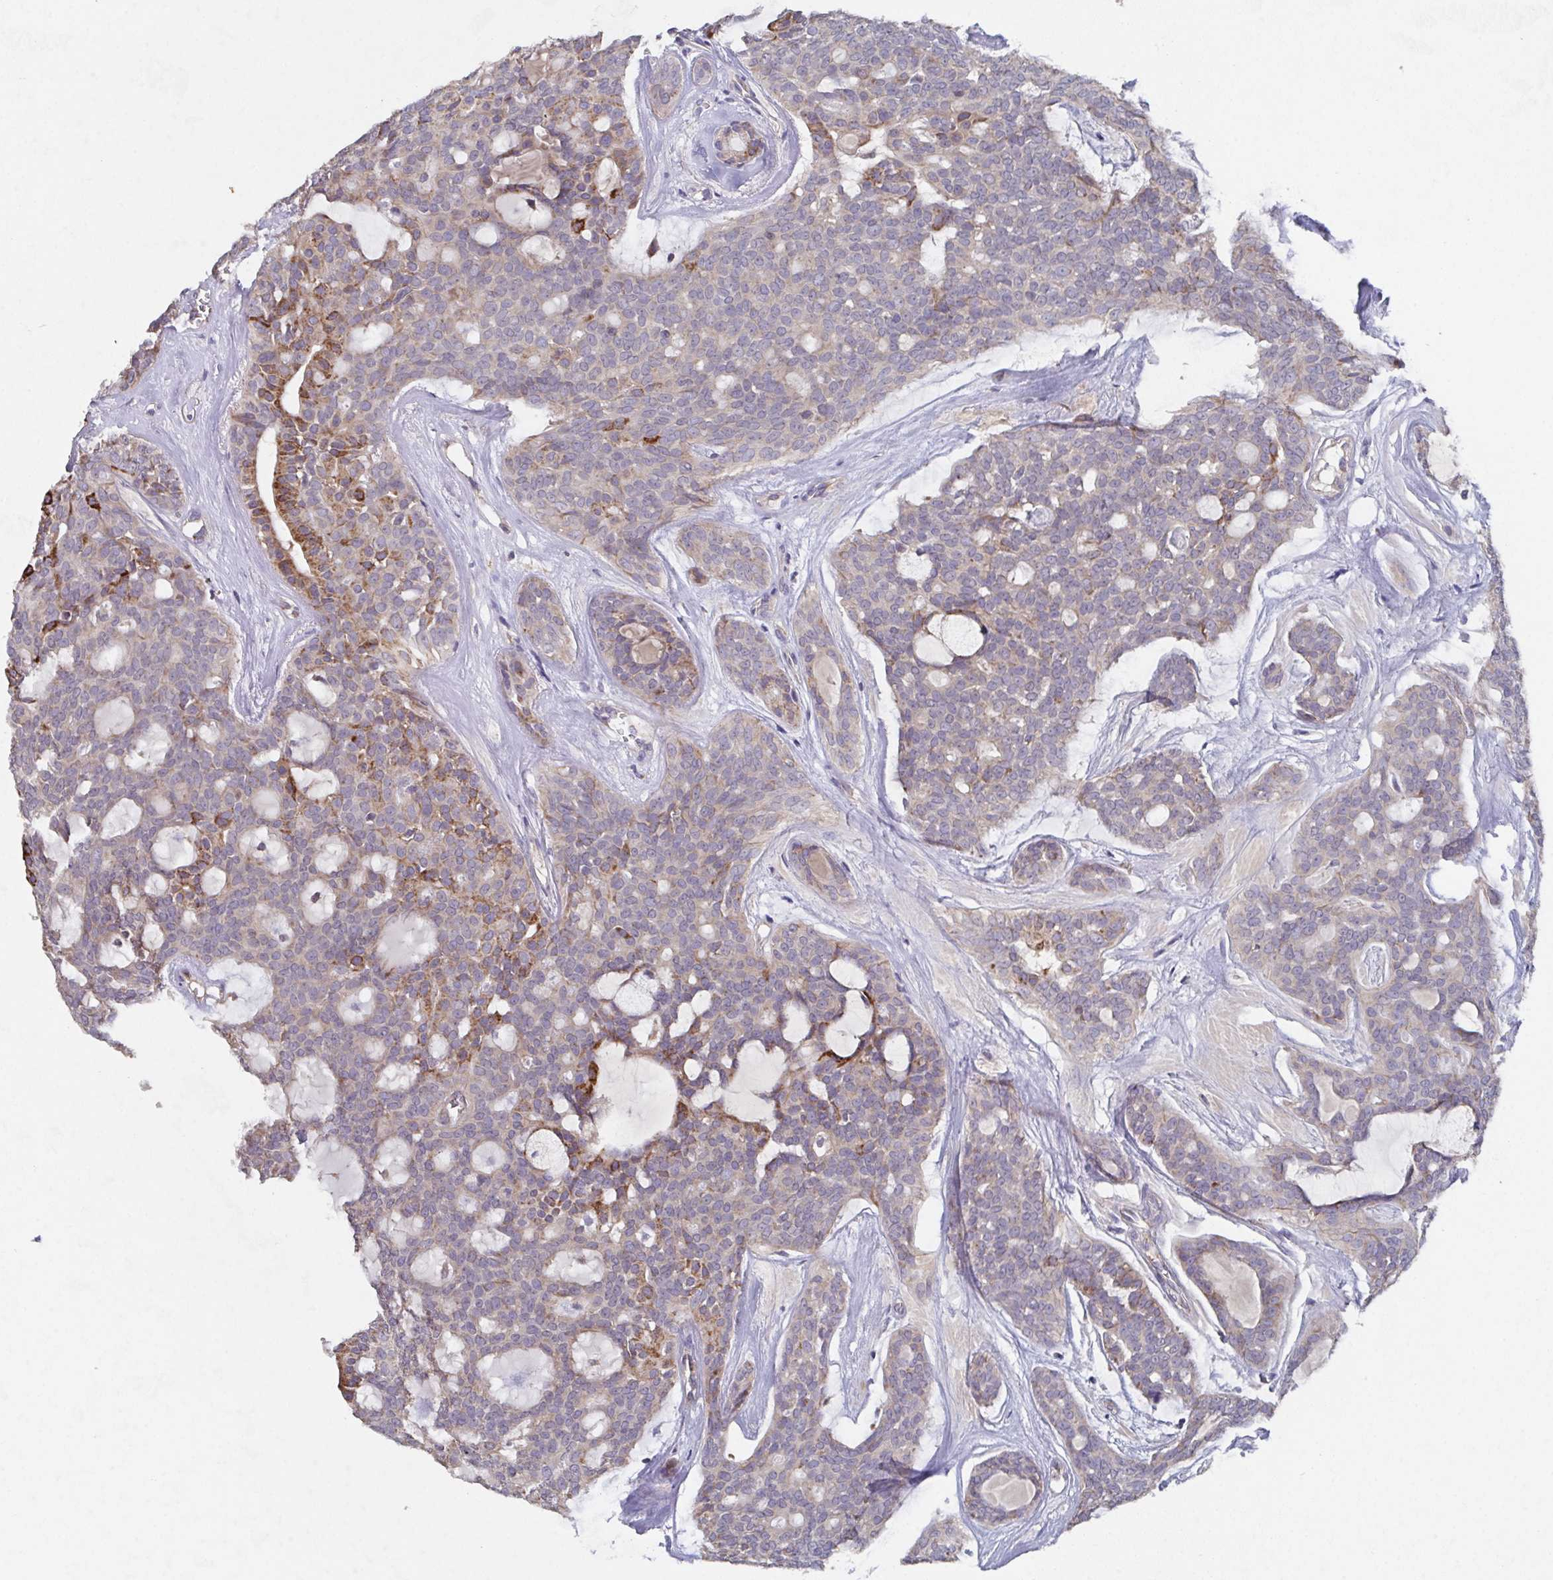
{"staining": {"intensity": "strong", "quantity": "<25%", "location": "cytoplasmic/membranous"}, "tissue": "head and neck cancer", "cell_type": "Tumor cells", "image_type": "cancer", "snomed": [{"axis": "morphology", "description": "Adenocarcinoma, NOS"}, {"axis": "topography", "description": "Head-Neck"}], "caption": "Protein expression analysis of human adenocarcinoma (head and neck) reveals strong cytoplasmic/membranous staining in approximately <25% of tumor cells. The protein of interest is stained brown, and the nuclei are stained in blue (DAB (3,3'-diaminobenzidine) IHC with brightfield microscopy, high magnification).", "gene": "MT-ND3", "patient": {"sex": "male", "age": 66}}